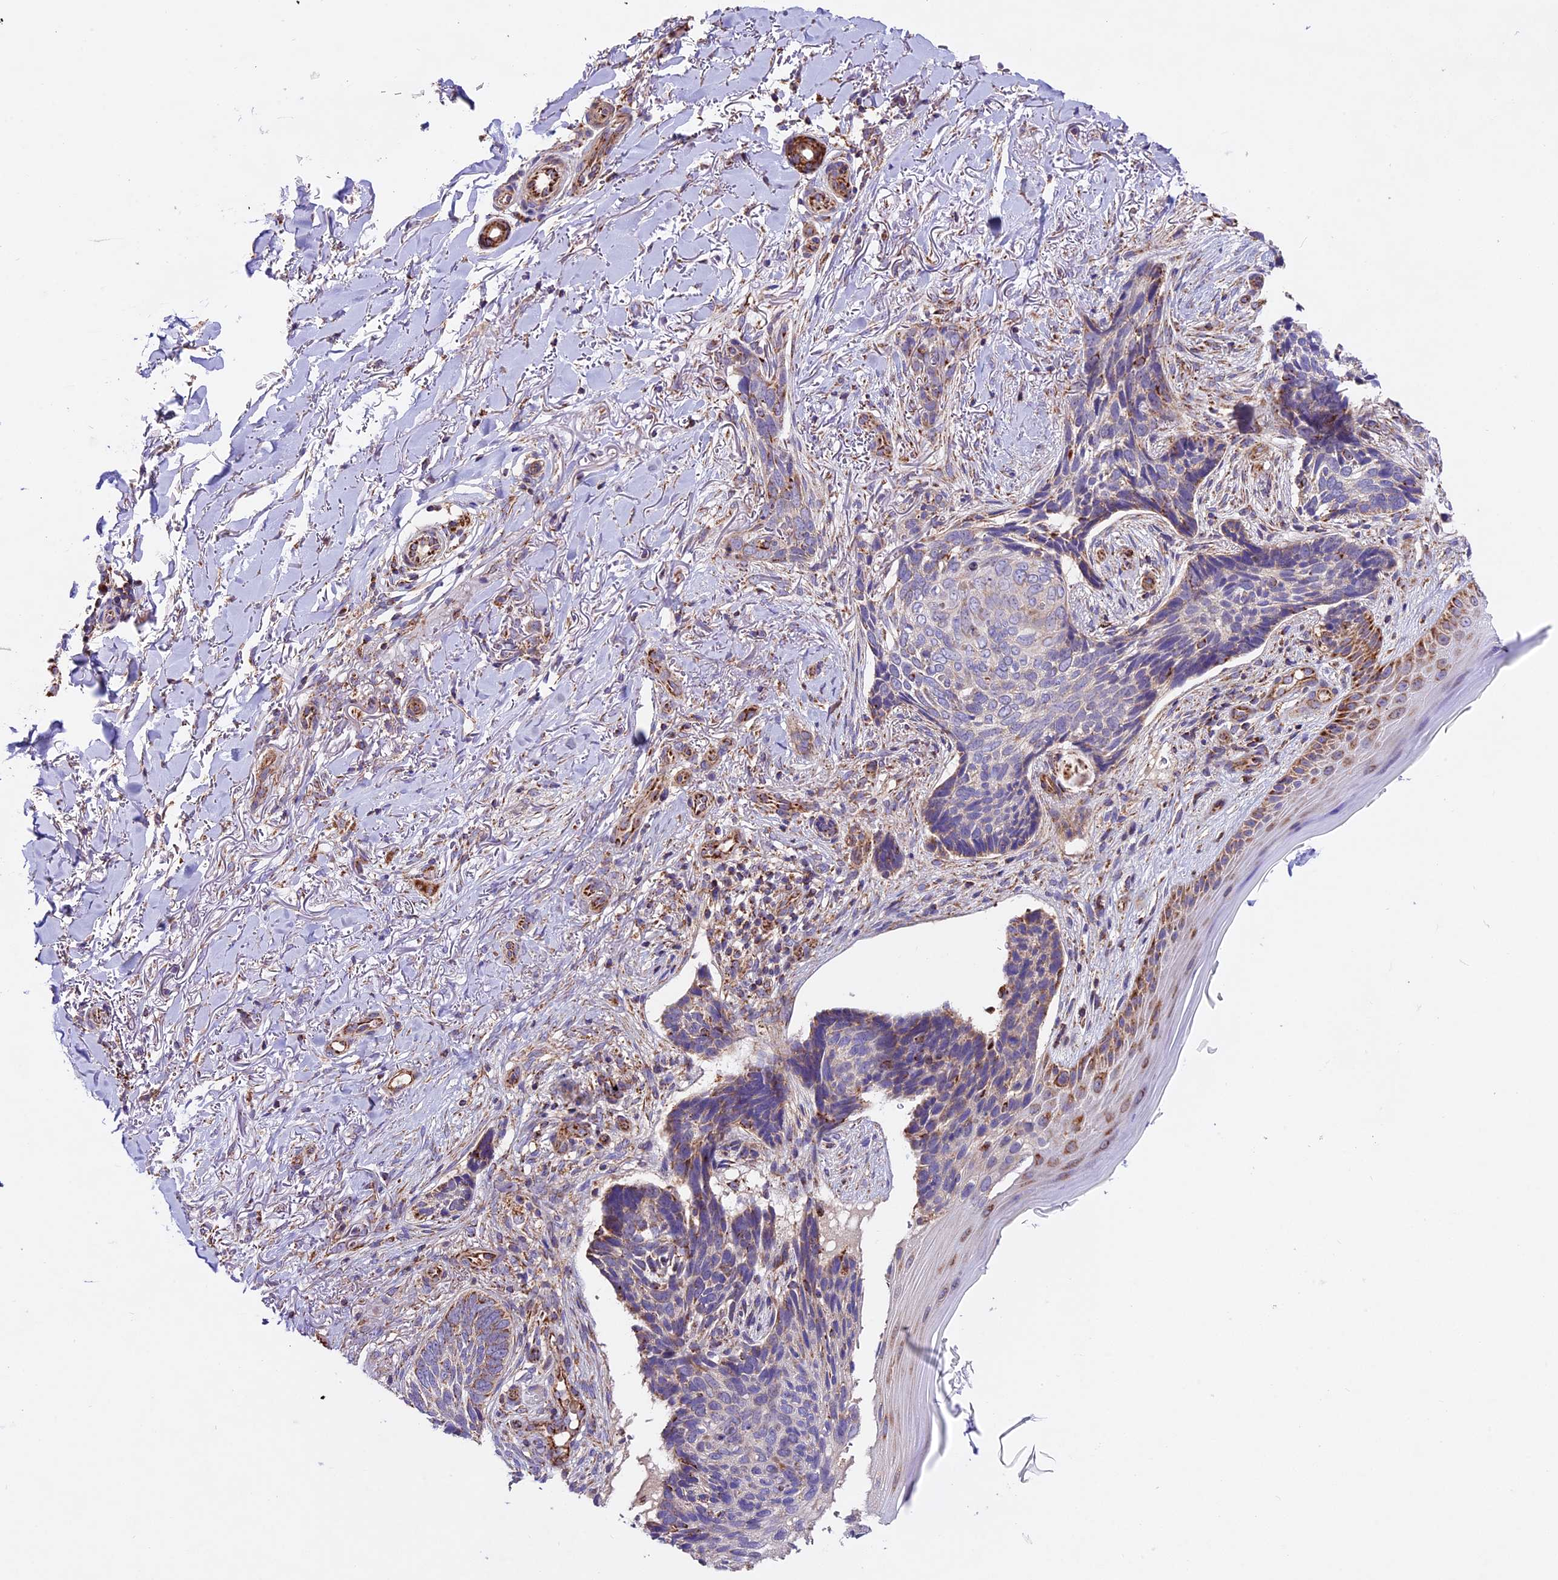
{"staining": {"intensity": "strong", "quantity": "<25%", "location": "cytoplasmic/membranous"}, "tissue": "skin cancer", "cell_type": "Tumor cells", "image_type": "cancer", "snomed": [{"axis": "morphology", "description": "Normal tissue, NOS"}, {"axis": "morphology", "description": "Basal cell carcinoma"}, {"axis": "topography", "description": "Skin"}], "caption": "A micrograph of skin cancer stained for a protein reveals strong cytoplasmic/membranous brown staining in tumor cells.", "gene": "NDUFA8", "patient": {"sex": "female", "age": 67}}